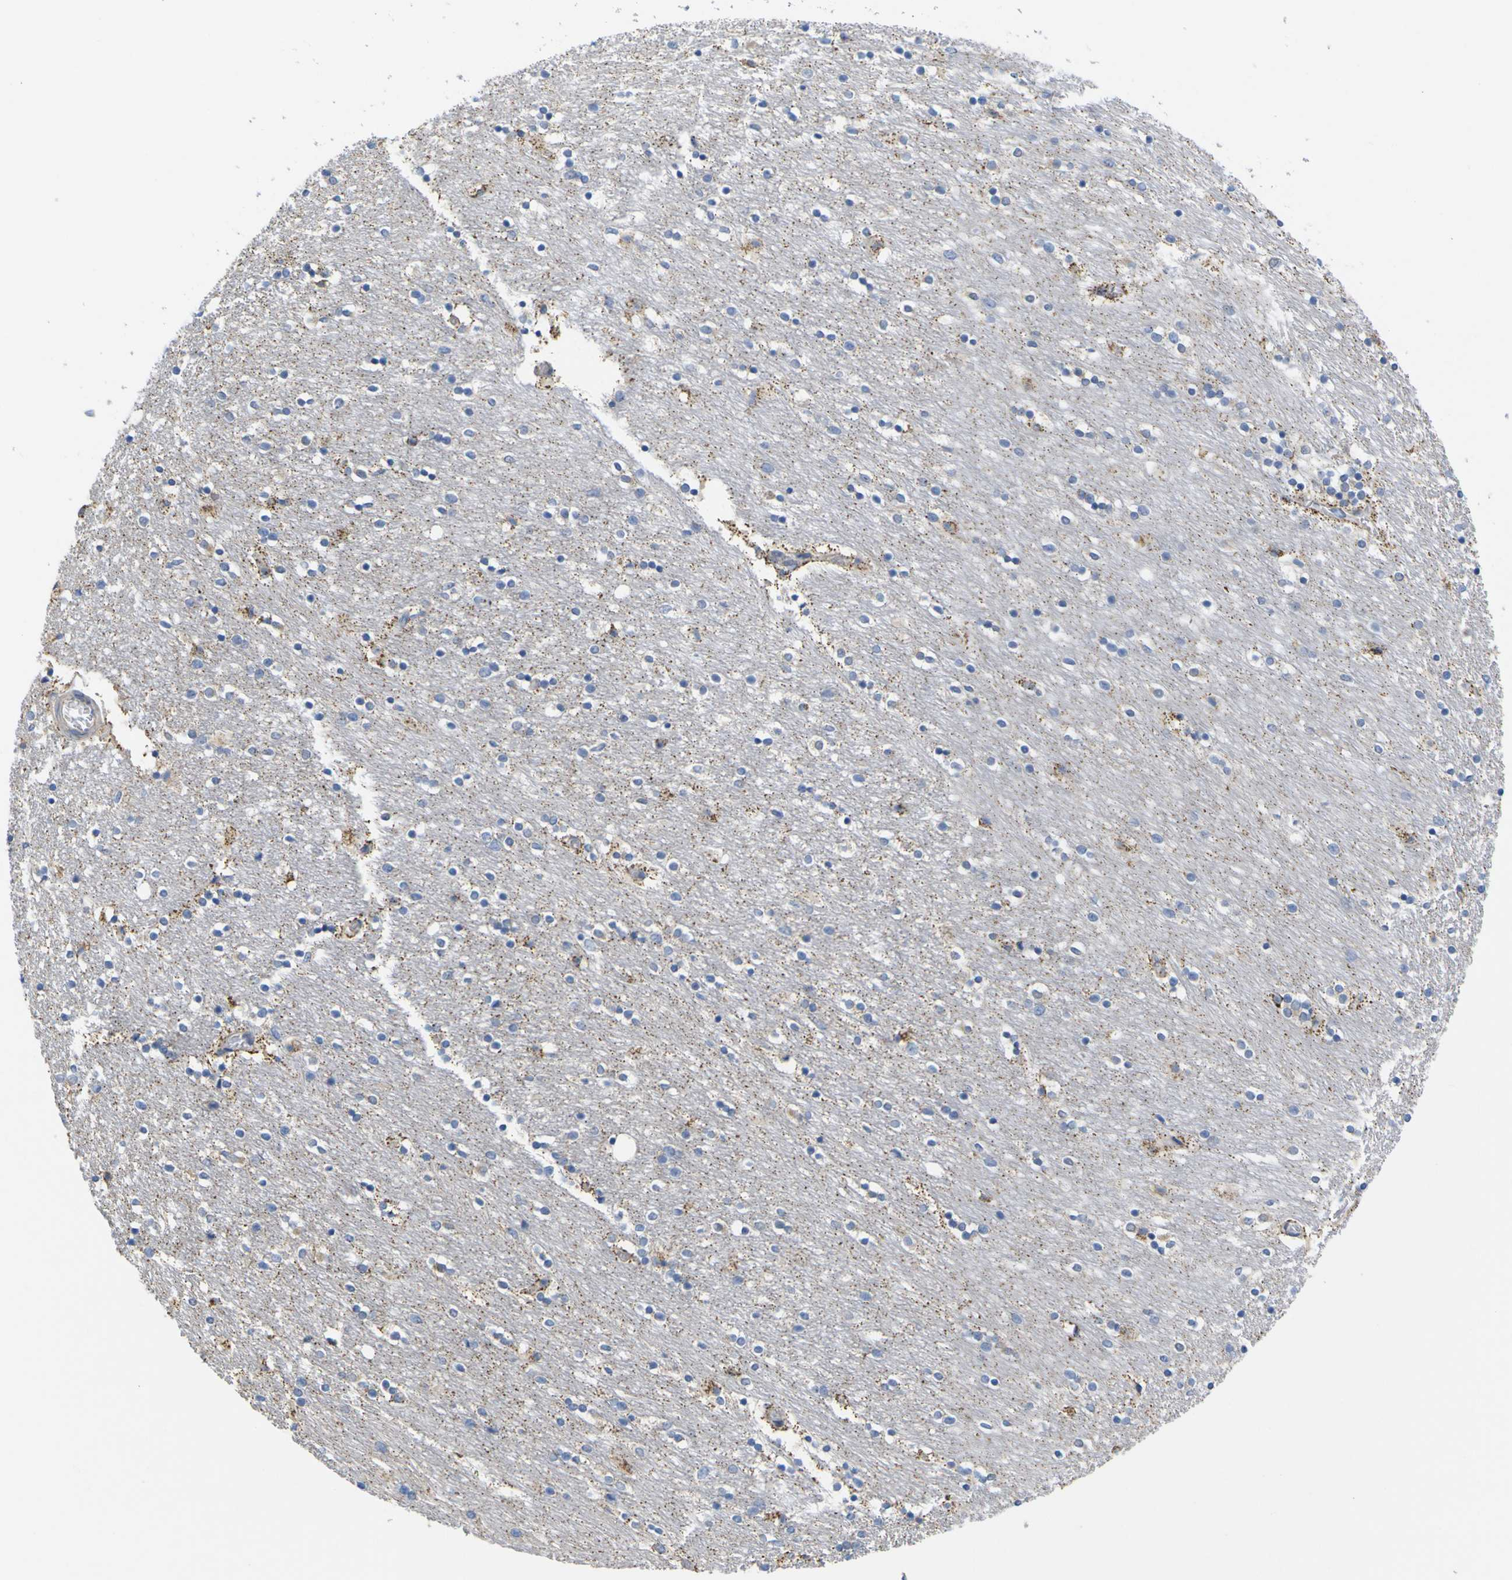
{"staining": {"intensity": "moderate", "quantity": "<25%", "location": "cytoplasmic/membranous"}, "tissue": "caudate", "cell_type": "Glial cells", "image_type": "normal", "snomed": [{"axis": "morphology", "description": "Normal tissue, NOS"}, {"axis": "topography", "description": "Lateral ventricle wall"}], "caption": "Immunohistochemical staining of normal caudate displays moderate cytoplasmic/membranous protein expression in approximately <25% of glial cells.", "gene": "USH1C", "patient": {"sex": "female", "age": 54}}